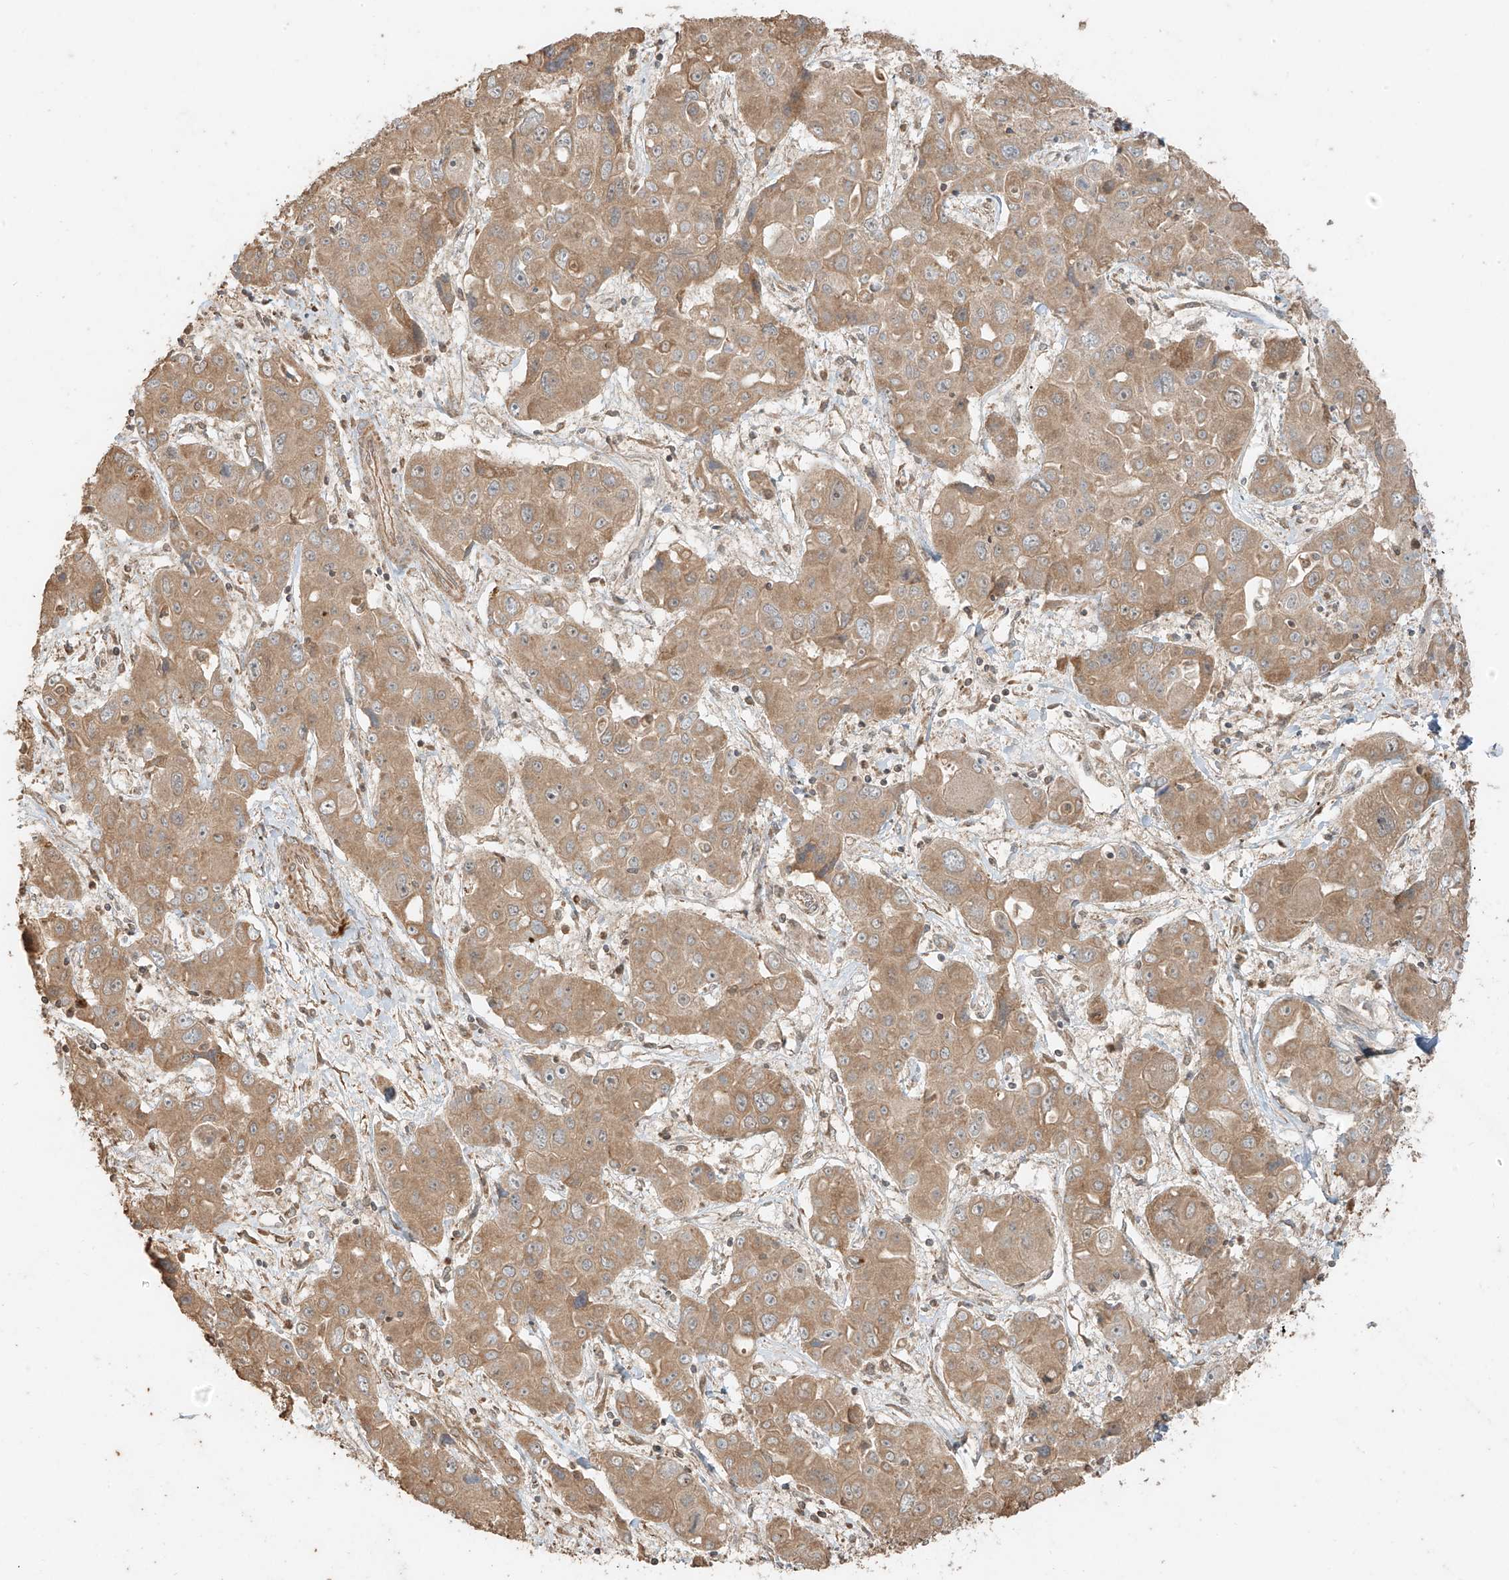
{"staining": {"intensity": "moderate", "quantity": ">75%", "location": "cytoplasmic/membranous"}, "tissue": "liver cancer", "cell_type": "Tumor cells", "image_type": "cancer", "snomed": [{"axis": "morphology", "description": "Cholangiocarcinoma"}, {"axis": "topography", "description": "Liver"}], "caption": "IHC of liver cholangiocarcinoma reveals medium levels of moderate cytoplasmic/membranous staining in approximately >75% of tumor cells. (Stains: DAB in brown, nuclei in blue, Microscopy: brightfield microscopy at high magnification).", "gene": "ANKZF1", "patient": {"sex": "male", "age": 67}}